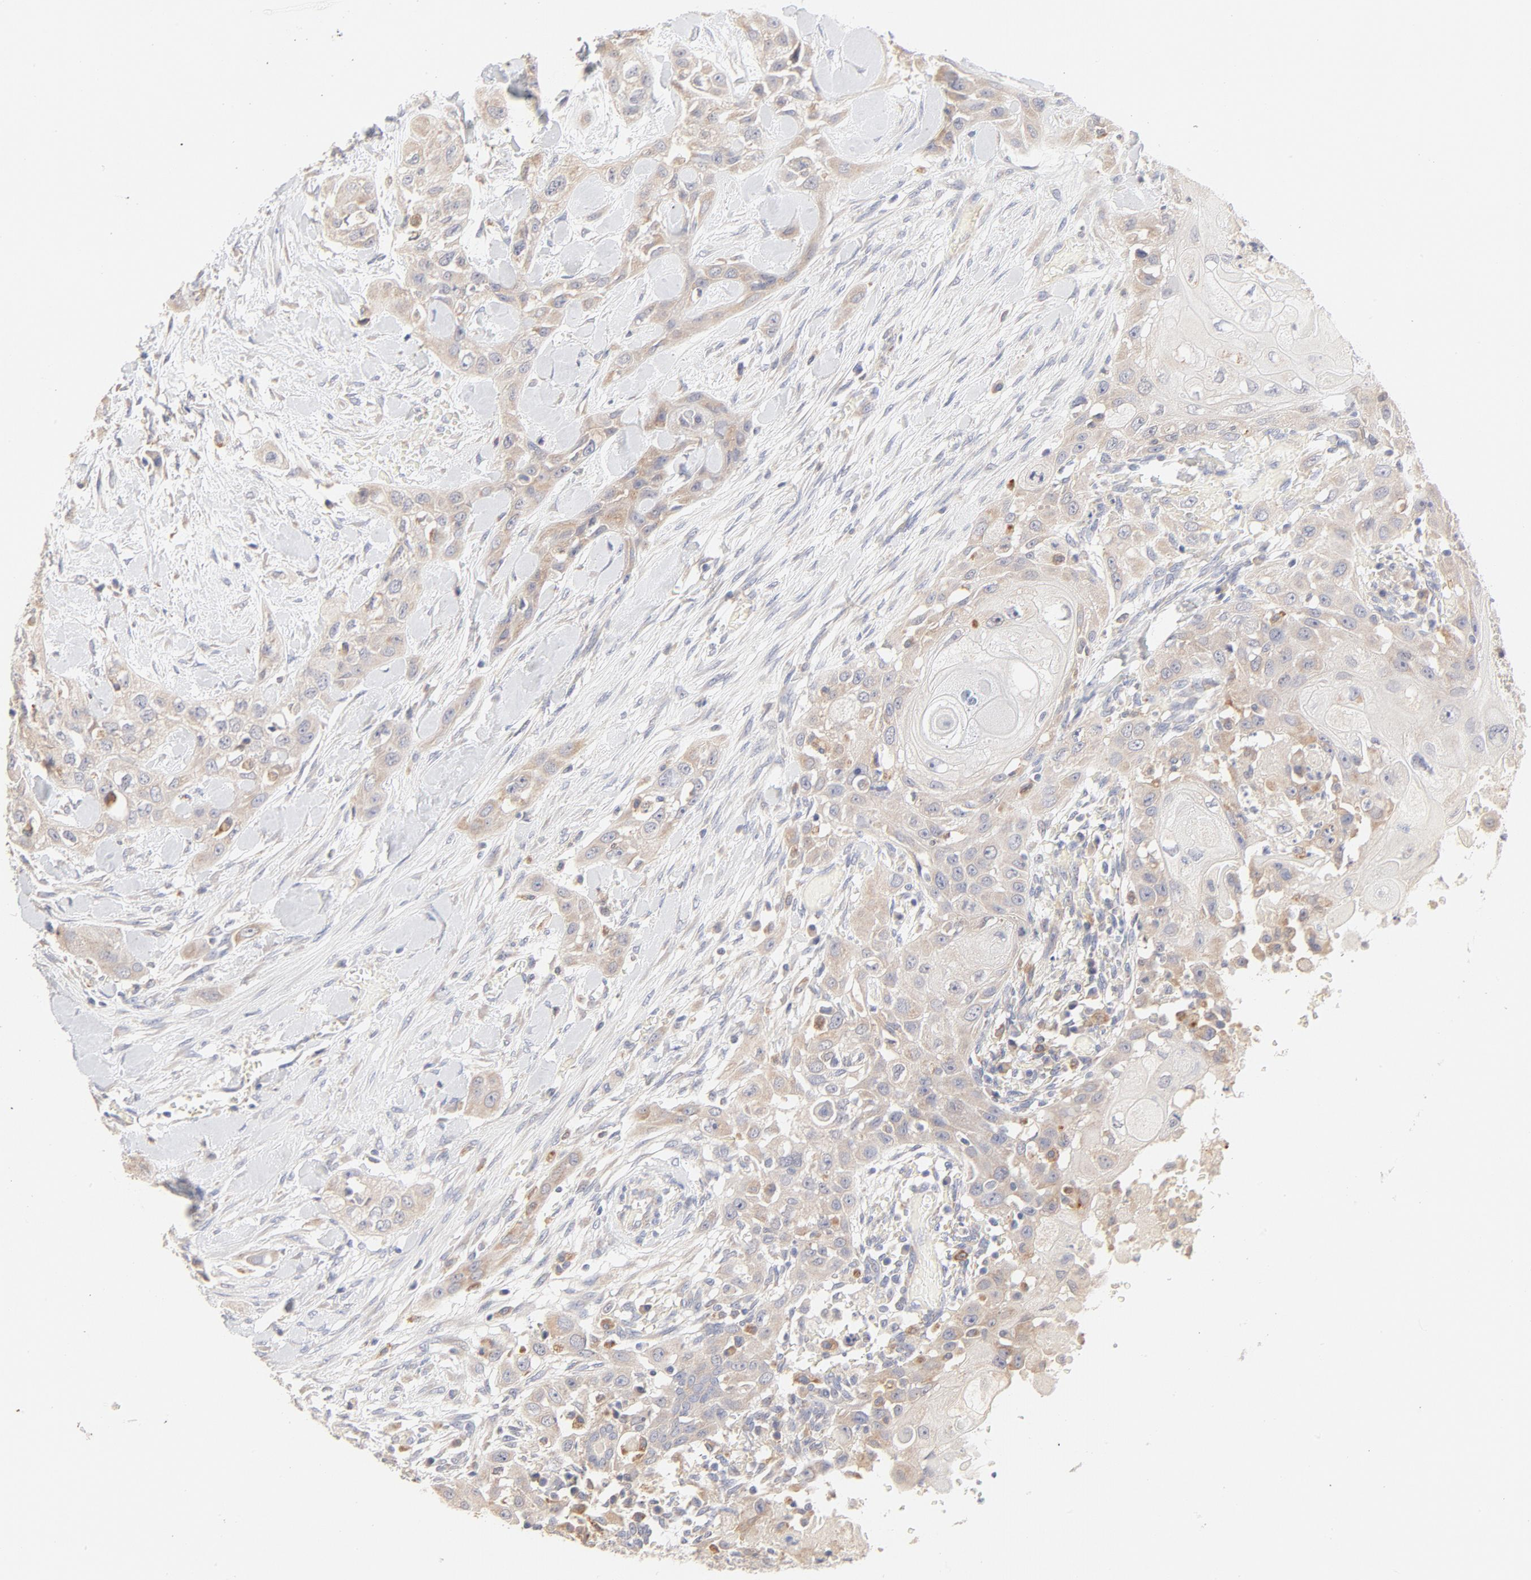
{"staining": {"intensity": "weak", "quantity": ">75%", "location": "cytoplasmic/membranous"}, "tissue": "head and neck cancer", "cell_type": "Tumor cells", "image_type": "cancer", "snomed": [{"axis": "morphology", "description": "Neoplasm, malignant, NOS"}, {"axis": "topography", "description": "Salivary gland"}, {"axis": "topography", "description": "Head-Neck"}], "caption": "Brown immunohistochemical staining in human malignant neoplasm (head and neck) shows weak cytoplasmic/membranous positivity in about >75% of tumor cells.", "gene": "MTERF2", "patient": {"sex": "male", "age": 43}}